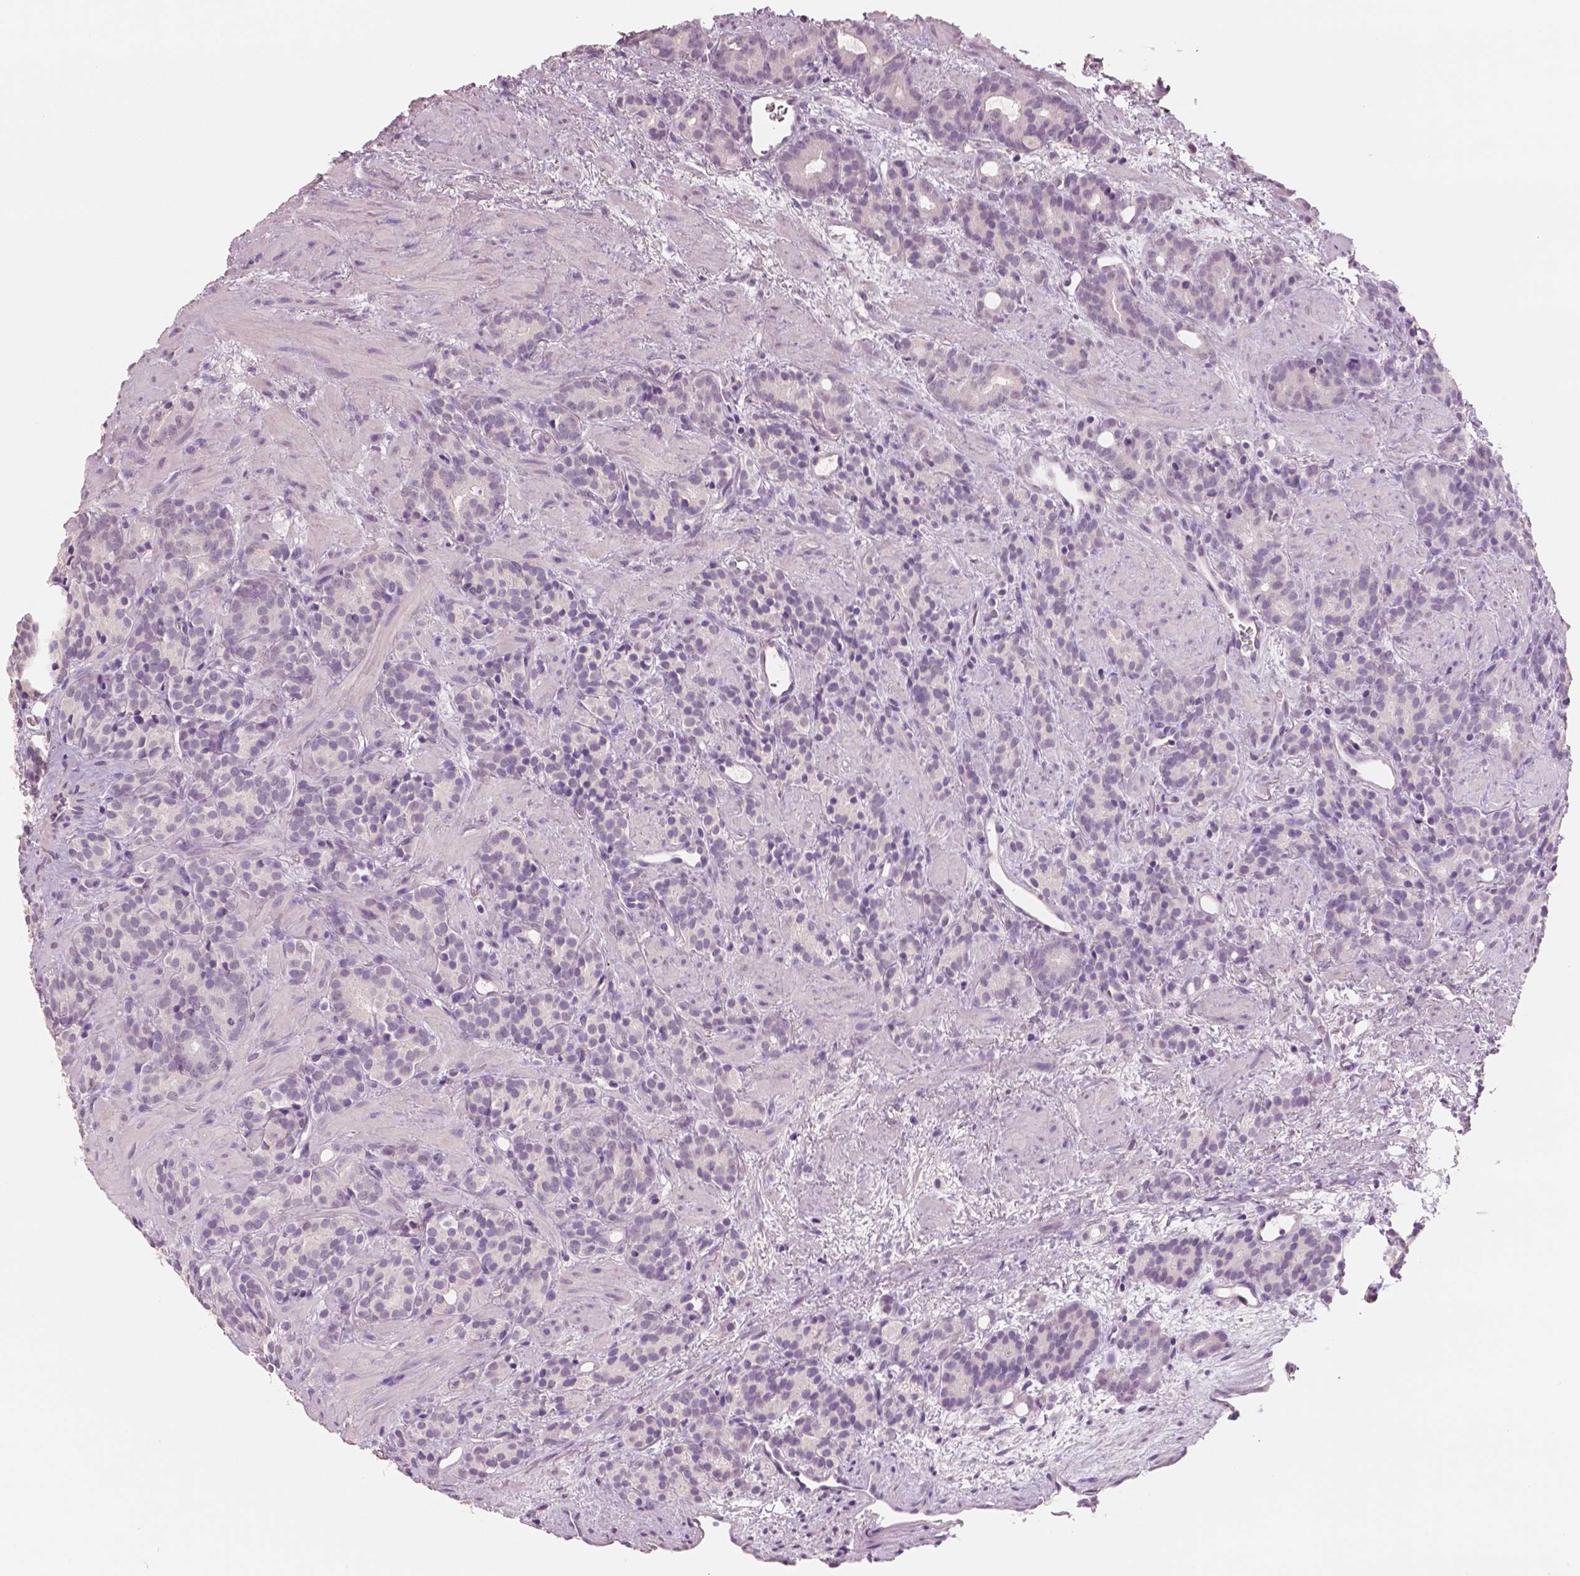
{"staining": {"intensity": "negative", "quantity": "none", "location": "none"}, "tissue": "prostate cancer", "cell_type": "Tumor cells", "image_type": "cancer", "snomed": [{"axis": "morphology", "description": "Adenocarcinoma, High grade"}, {"axis": "topography", "description": "Prostate"}], "caption": "Tumor cells are negative for brown protein staining in high-grade adenocarcinoma (prostate).", "gene": "NECAB2", "patient": {"sex": "male", "age": 84}}